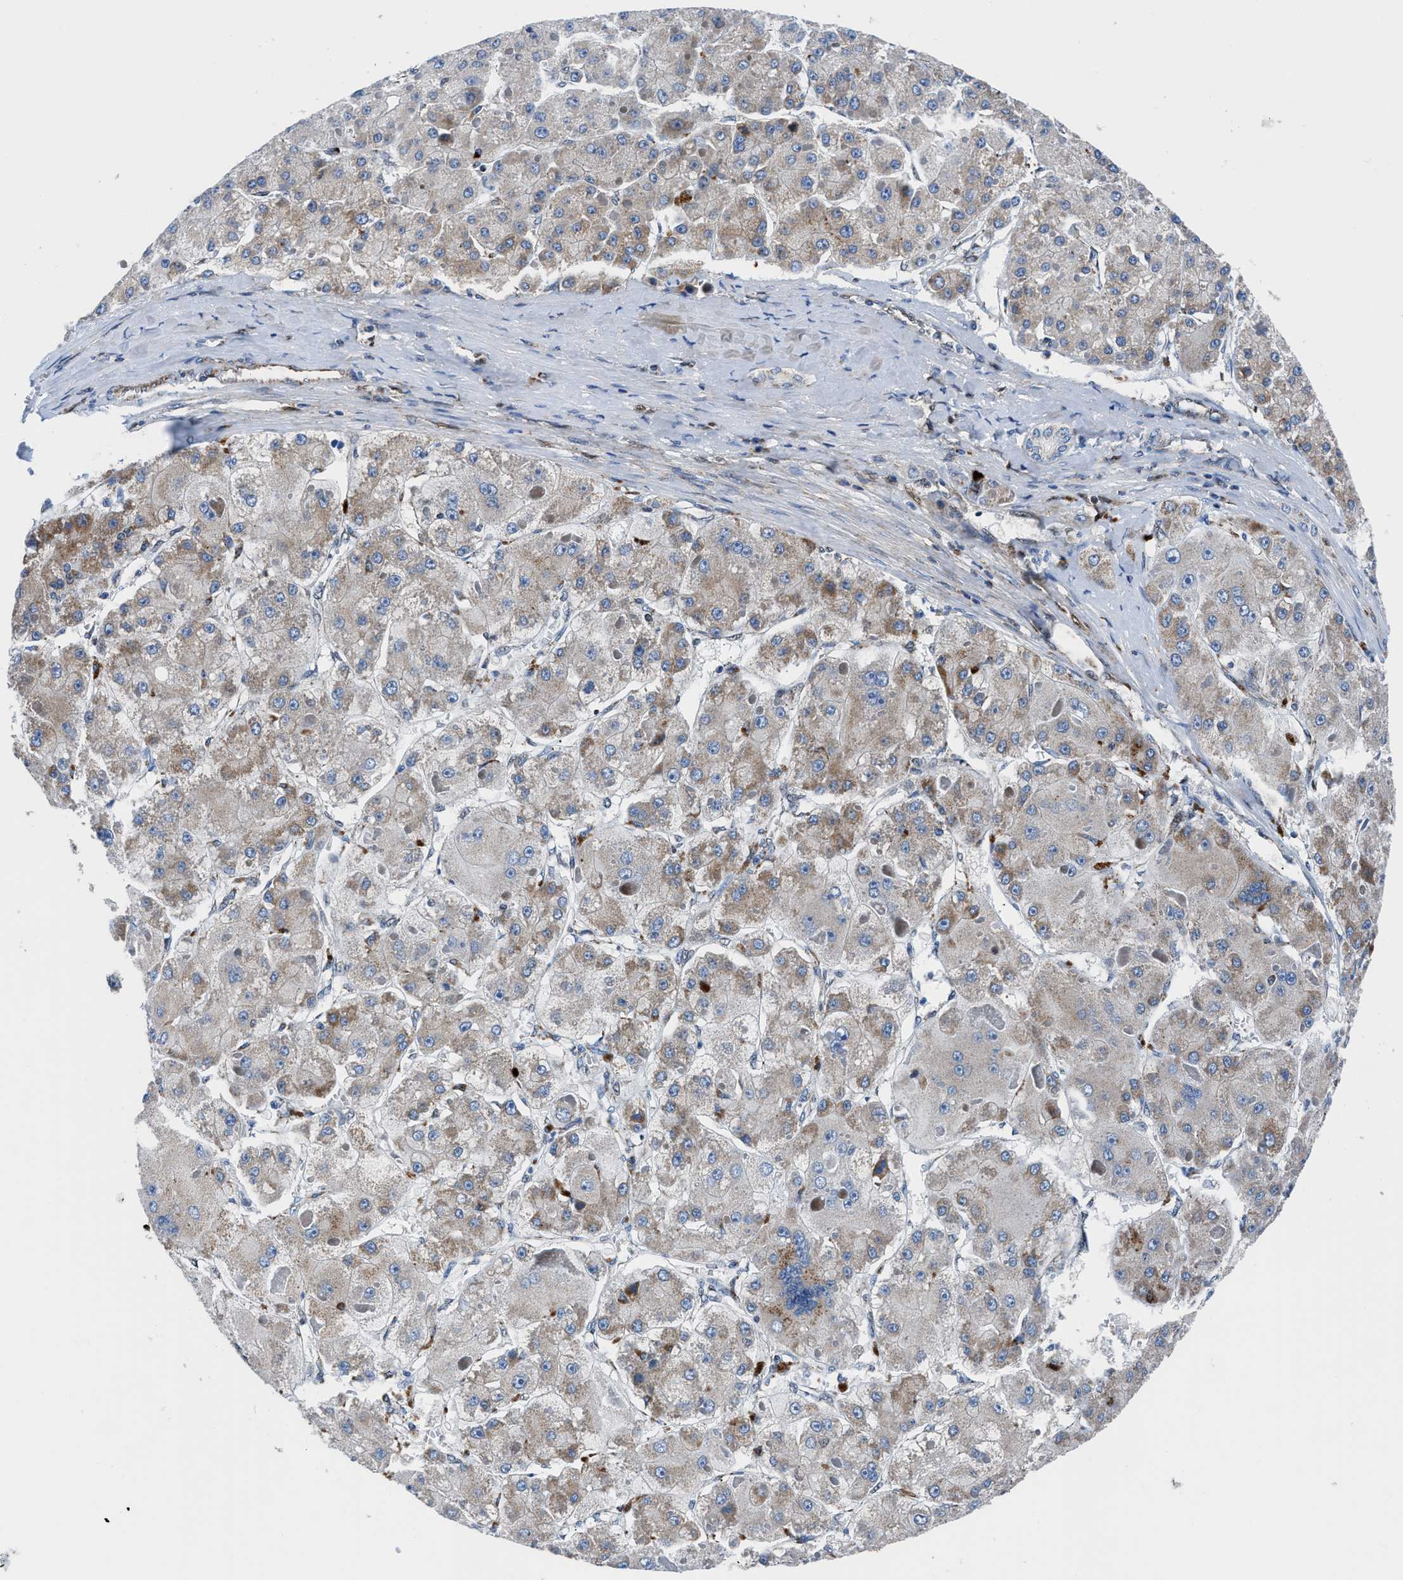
{"staining": {"intensity": "moderate", "quantity": "25%-75%", "location": "cytoplasmic/membranous"}, "tissue": "liver cancer", "cell_type": "Tumor cells", "image_type": "cancer", "snomed": [{"axis": "morphology", "description": "Carcinoma, Hepatocellular, NOS"}, {"axis": "topography", "description": "Liver"}], "caption": "Immunohistochemical staining of hepatocellular carcinoma (liver) shows moderate cytoplasmic/membranous protein expression in about 25%-75% of tumor cells.", "gene": "LMO2", "patient": {"sex": "female", "age": 73}}